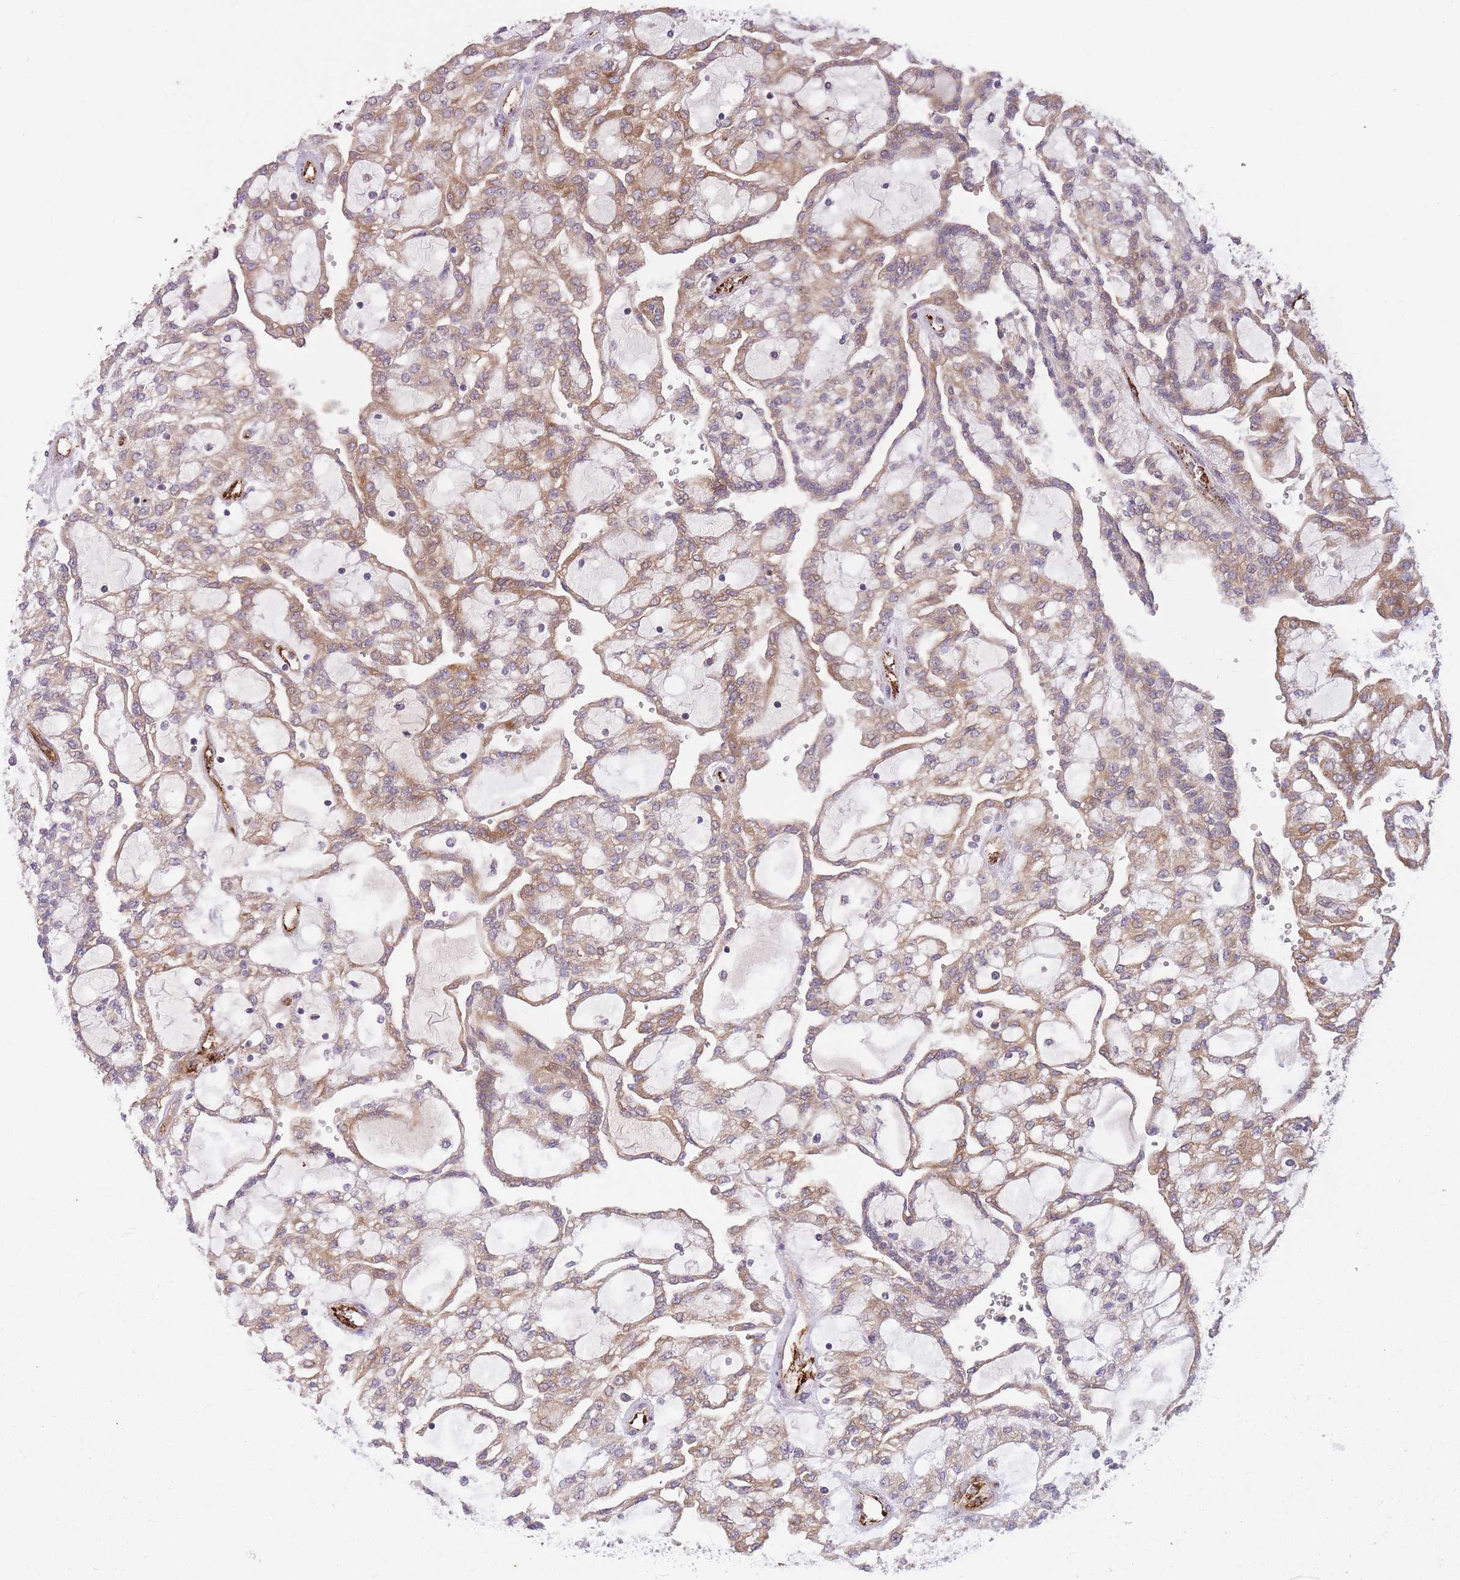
{"staining": {"intensity": "weak", "quantity": ">75%", "location": "cytoplasmic/membranous"}, "tissue": "renal cancer", "cell_type": "Tumor cells", "image_type": "cancer", "snomed": [{"axis": "morphology", "description": "Adenocarcinoma, NOS"}, {"axis": "topography", "description": "Kidney"}], "caption": "The immunohistochemical stain labels weak cytoplasmic/membranous positivity in tumor cells of adenocarcinoma (renal) tissue.", "gene": "CISH", "patient": {"sex": "male", "age": 63}}